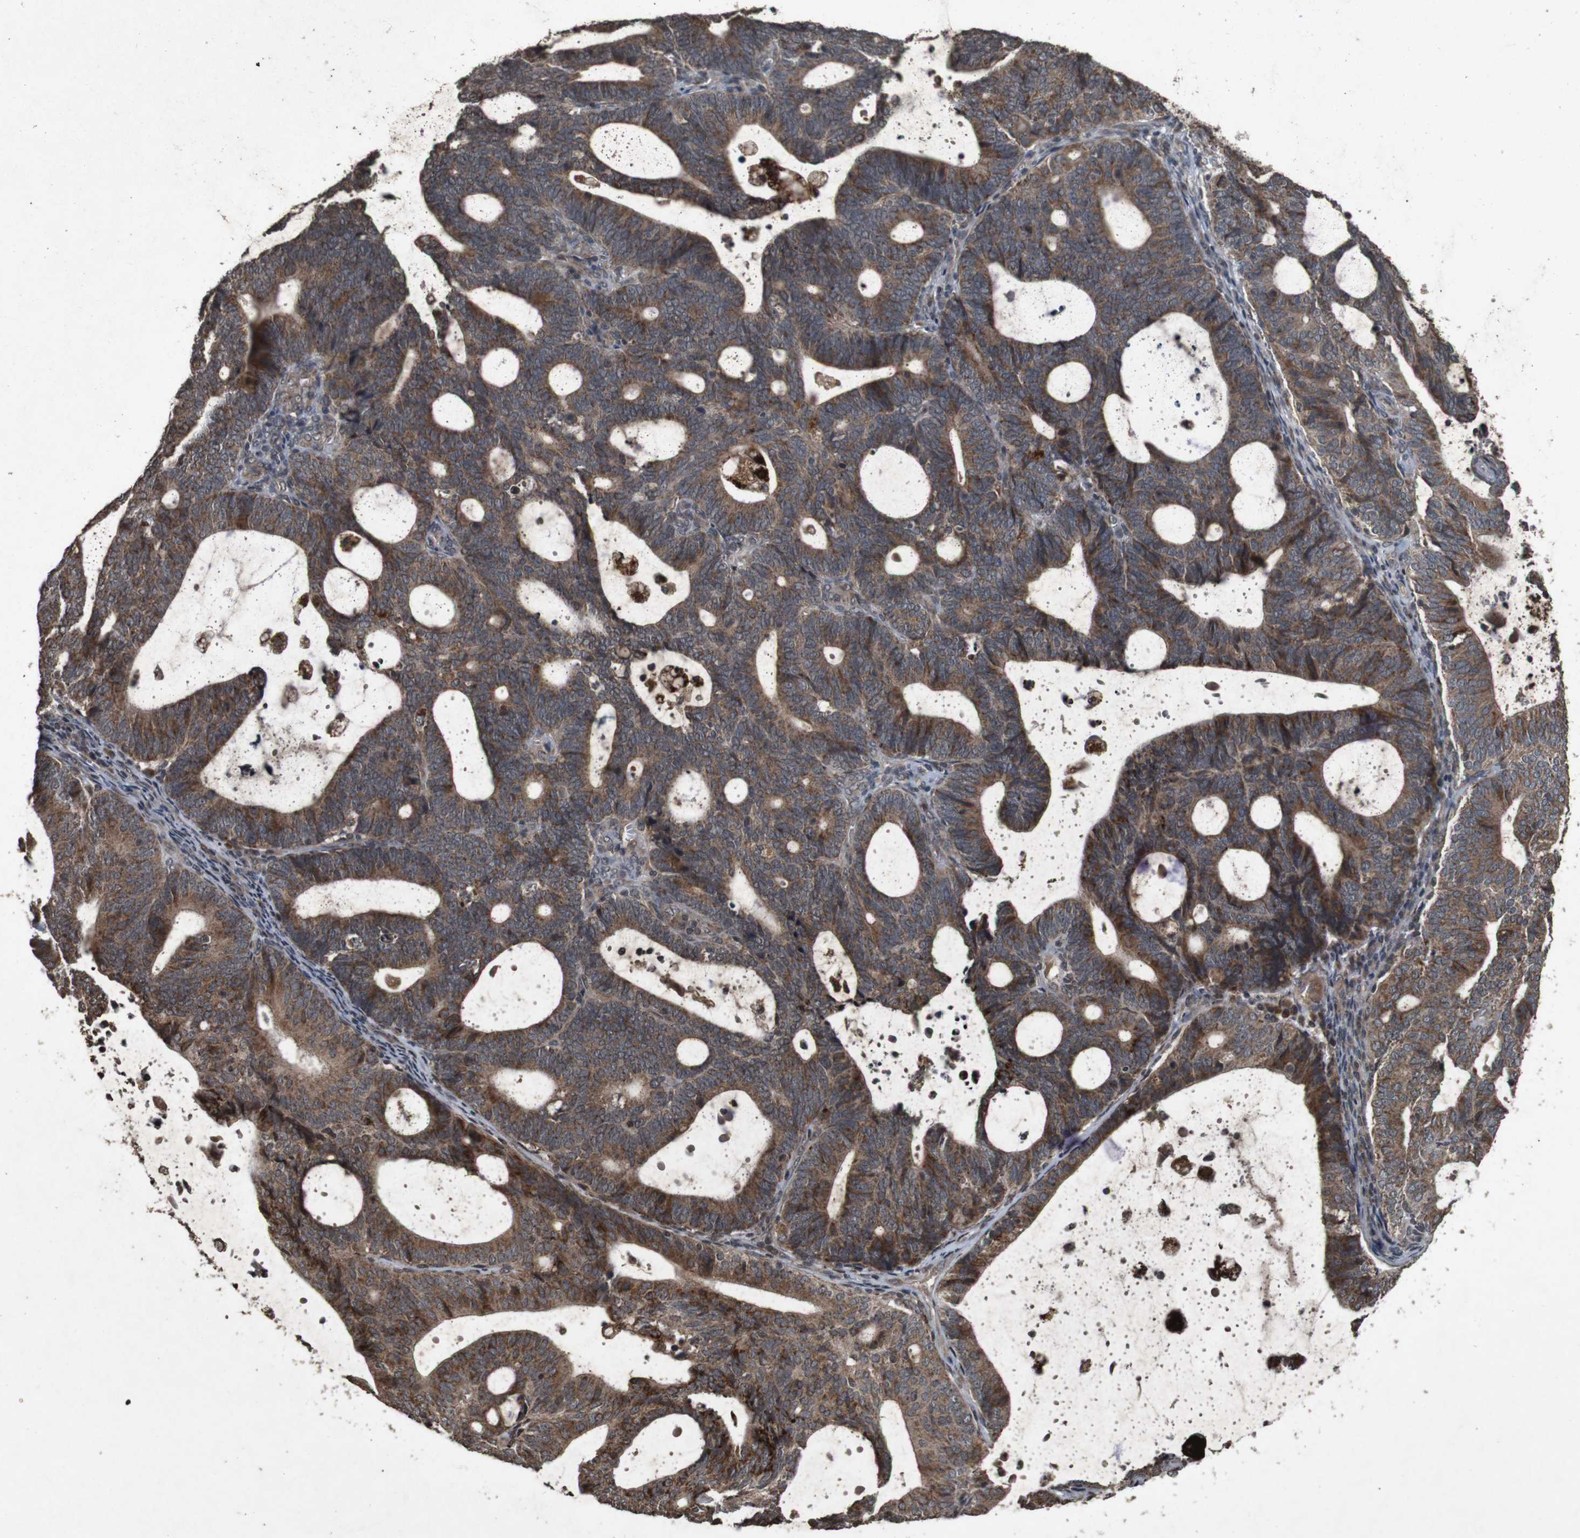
{"staining": {"intensity": "moderate", "quantity": "25%-75%", "location": "cytoplasmic/membranous"}, "tissue": "endometrial cancer", "cell_type": "Tumor cells", "image_type": "cancer", "snomed": [{"axis": "morphology", "description": "Adenocarcinoma, NOS"}, {"axis": "topography", "description": "Uterus"}], "caption": "Immunohistochemistry of human adenocarcinoma (endometrial) displays medium levels of moderate cytoplasmic/membranous positivity in approximately 25%-75% of tumor cells. Using DAB (3,3'-diaminobenzidine) (brown) and hematoxylin (blue) stains, captured at high magnification using brightfield microscopy.", "gene": "SORL1", "patient": {"sex": "female", "age": 83}}